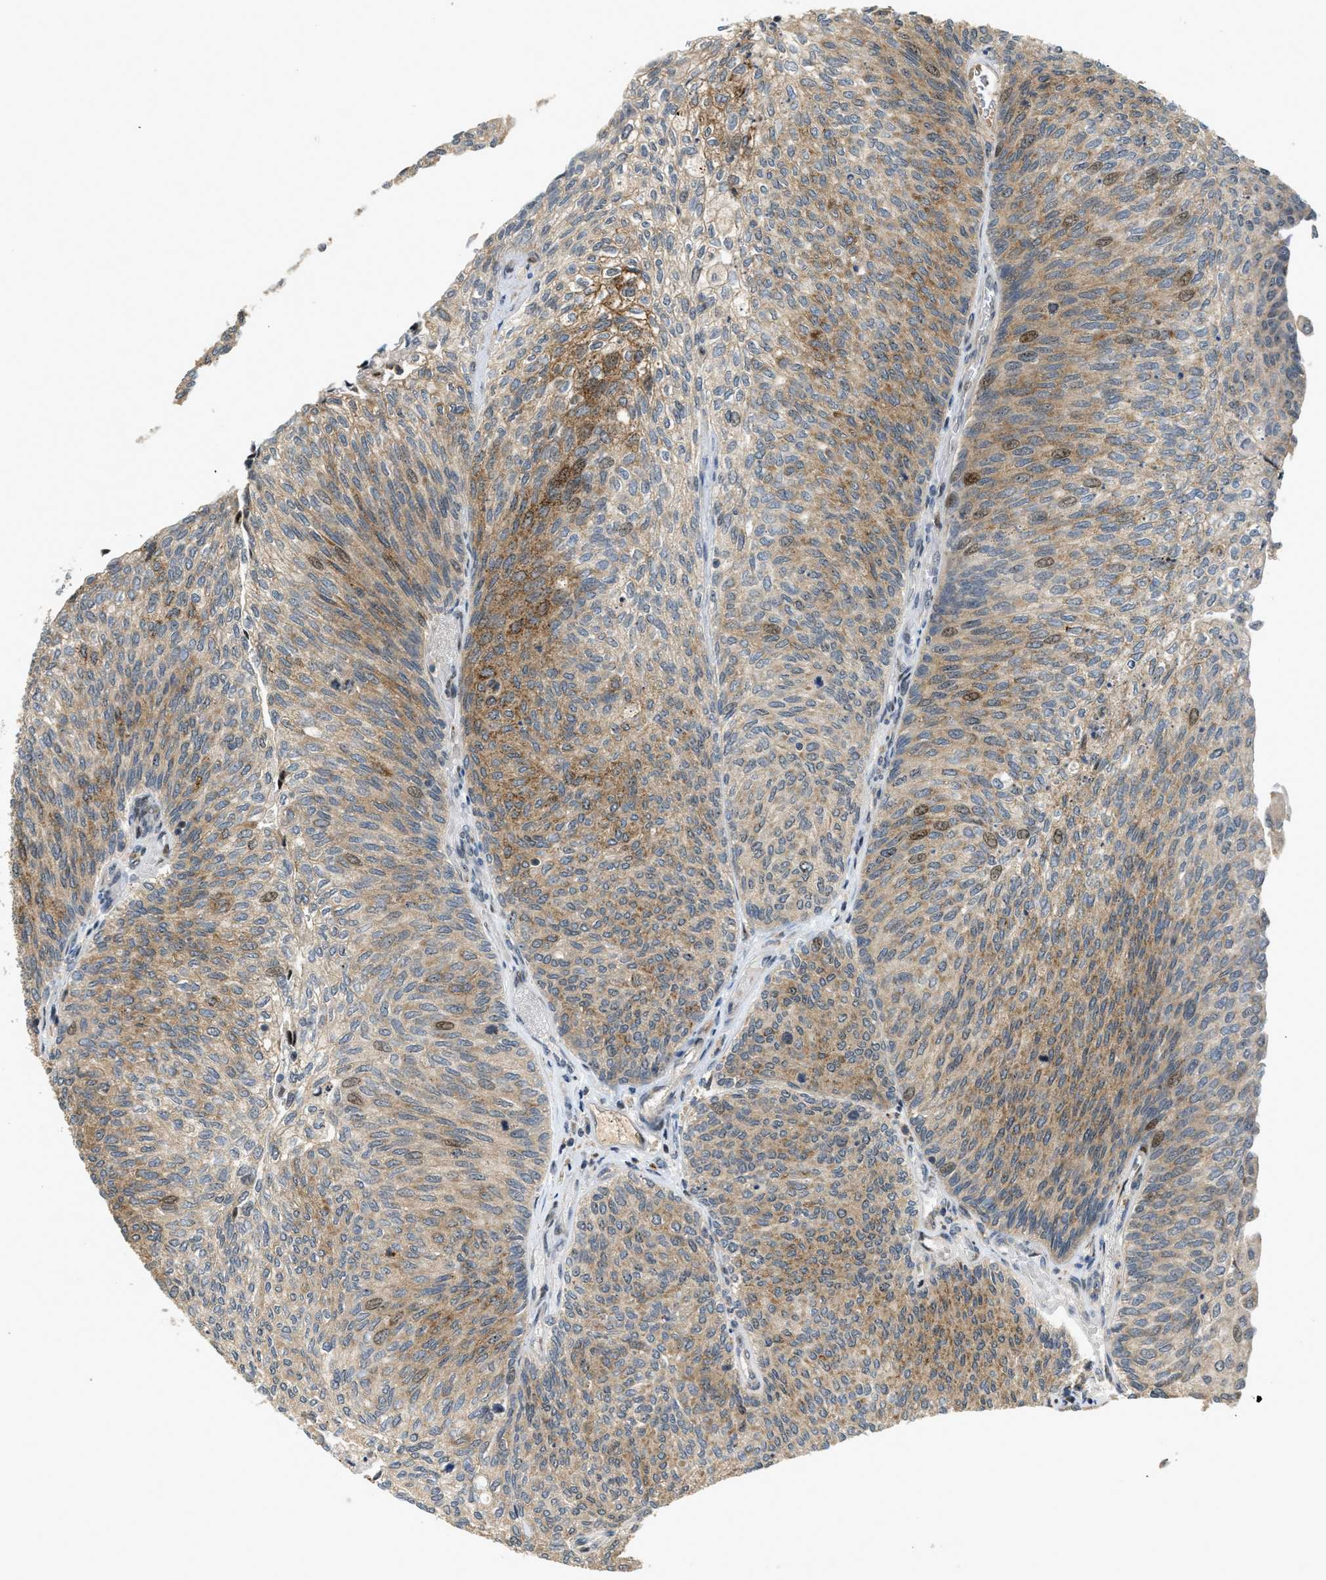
{"staining": {"intensity": "moderate", "quantity": "25%-75%", "location": "cytoplasmic/membranous,nuclear"}, "tissue": "urothelial cancer", "cell_type": "Tumor cells", "image_type": "cancer", "snomed": [{"axis": "morphology", "description": "Urothelial carcinoma, Low grade"}, {"axis": "topography", "description": "Urinary bladder"}], "caption": "Low-grade urothelial carcinoma was stained to show a protein in brown. There is medium levels of moderate cytoplasmic/membranous and nuclear staining in about 25%-75% of tumor cells.", "gene": "TRAPPC14", "patient": {"sex": "female", "age": 79}}